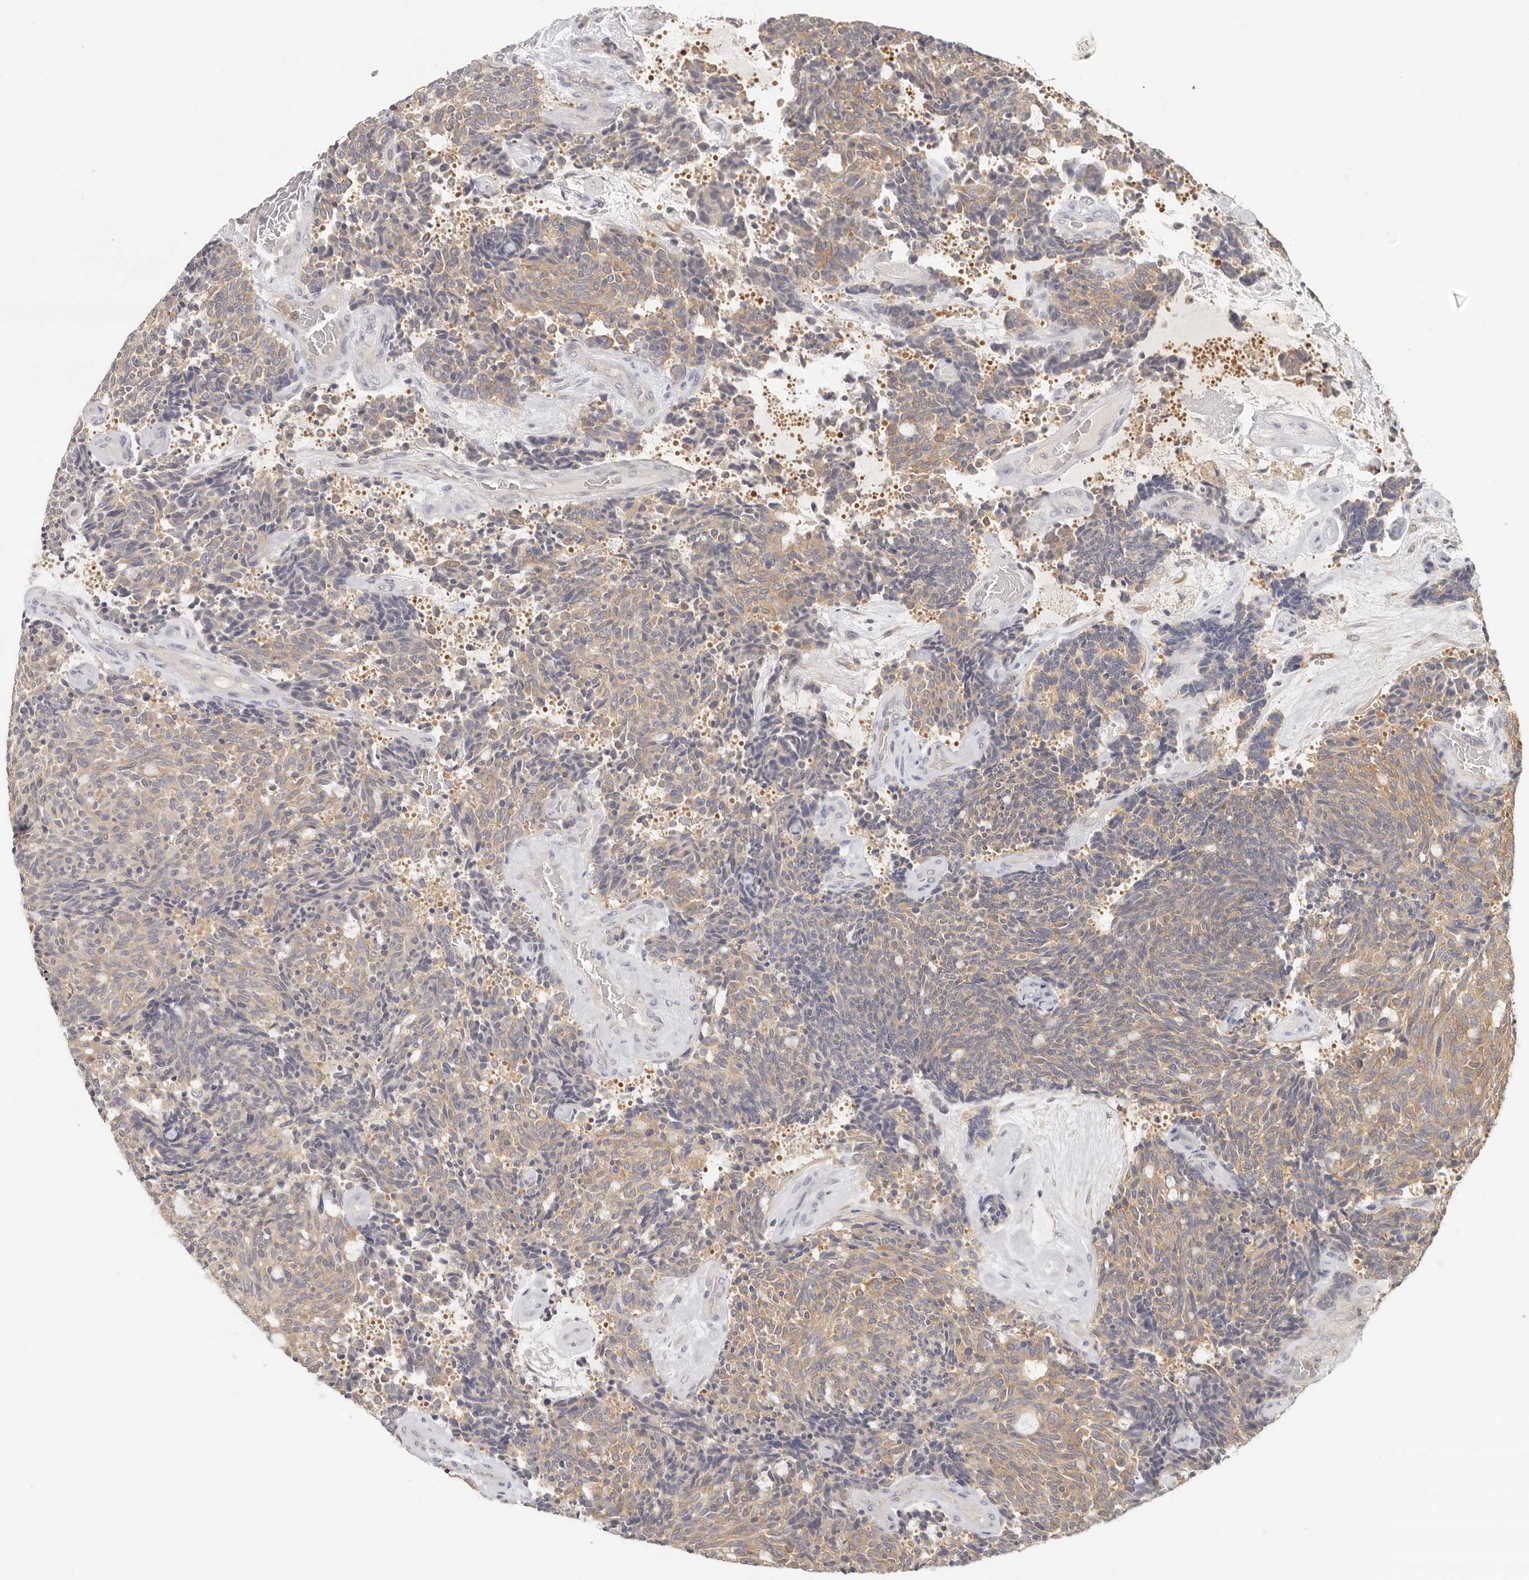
{"staining": {"intensity": "weak", "quantity": ">75%", "location": "cytoplasmic/membranous"}, "tissue": "carcinoid", "cell_type": "Tumor cells", "image_type": "cancer", "snomed": [{"axis": "morphology", "description": "Carcinoid, malignant, NOS"}, {"axis": "topography", "description": "Pancreas"}], "caption": "Brown immunohistochemical staining in malignant carcinoid exhibits weak cytoplasmic/membranous staining in about >75% of tumor cells. (brown staining indicates protein expression, while blue staining denotes nuclei).", "gene": "ANXA9", "patient": {"sex": "female", "age": 54}}